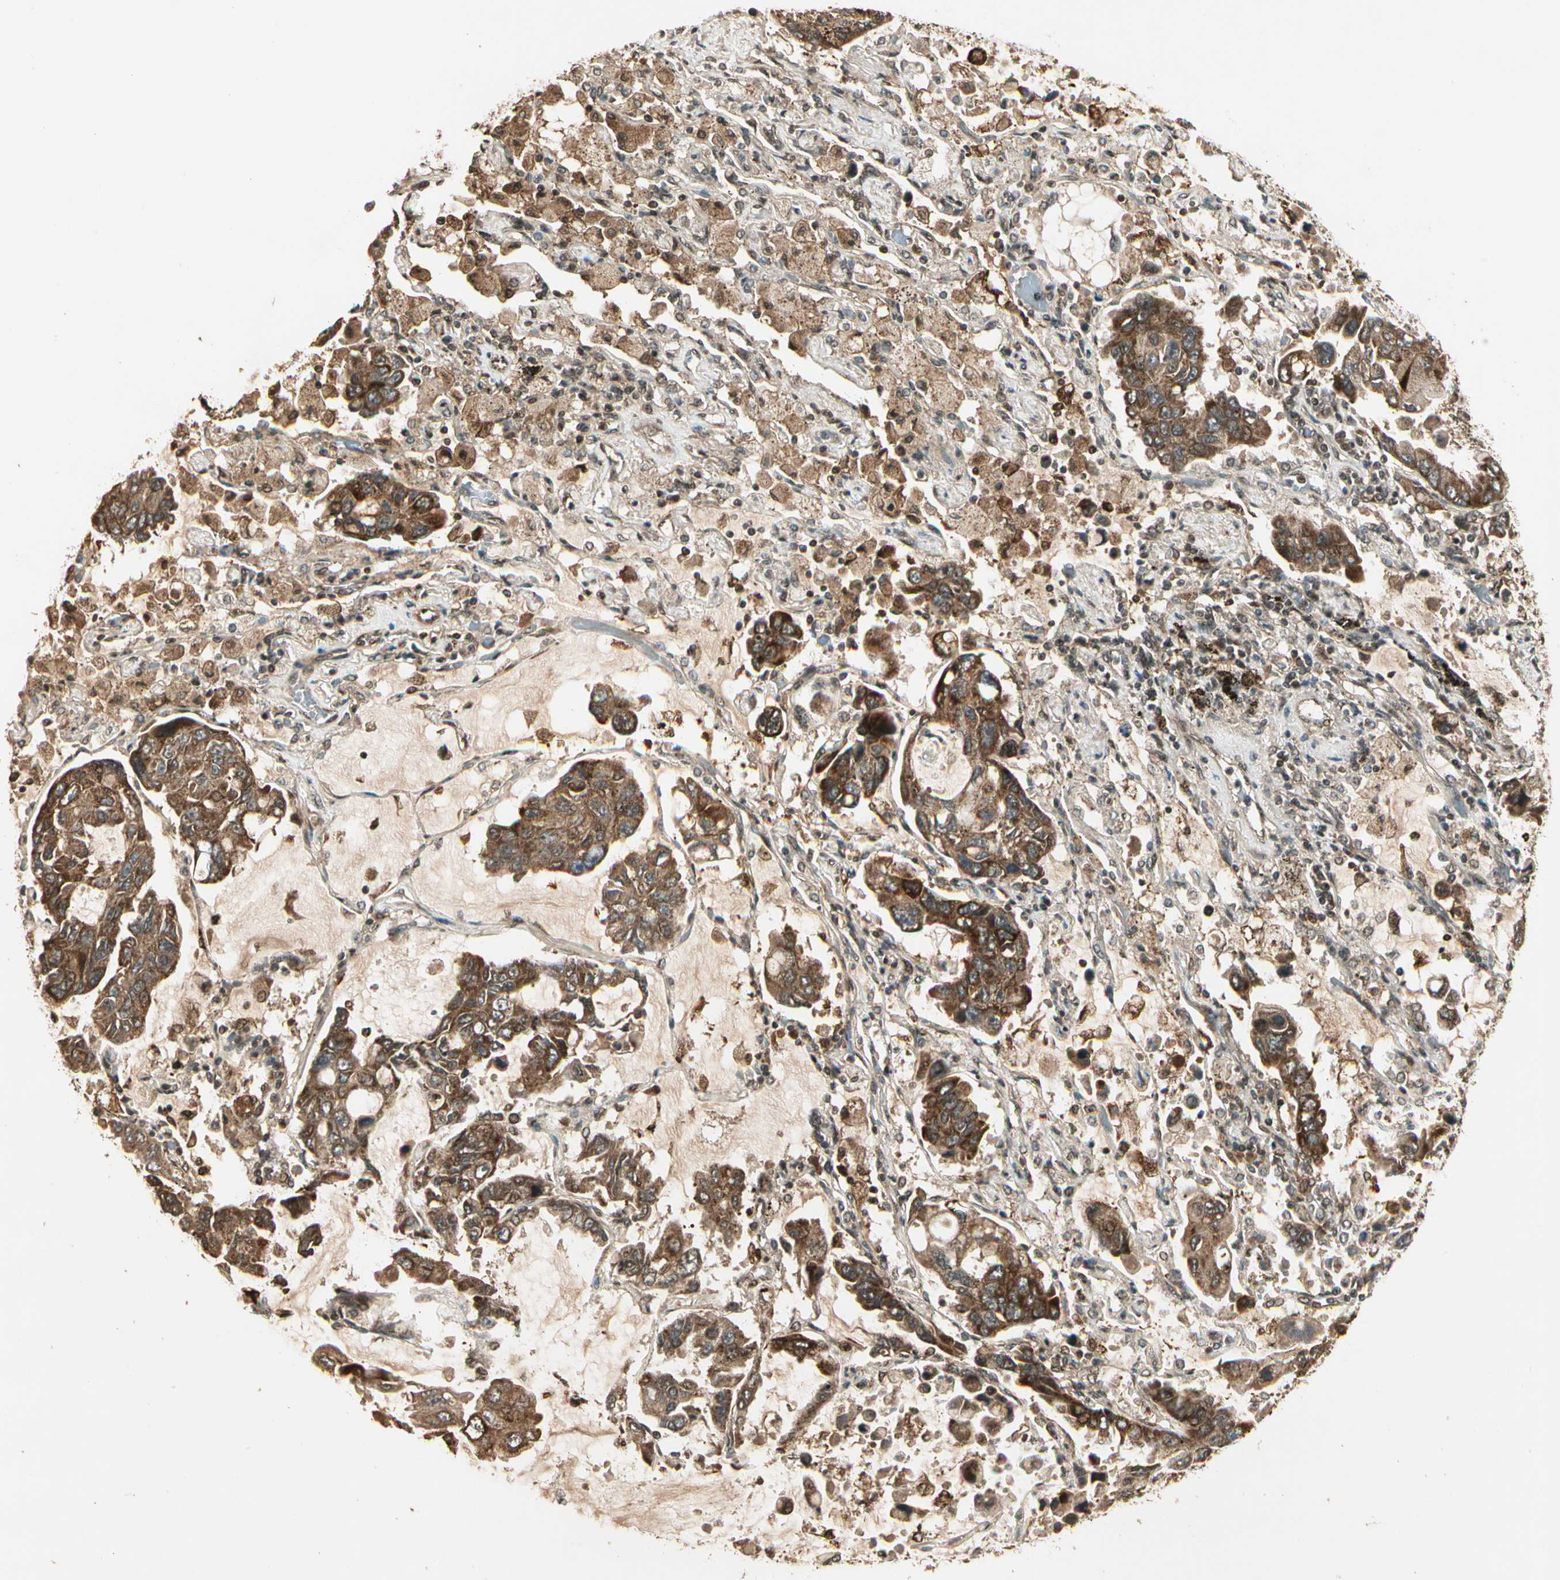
{"staining": {"intensity": "moderate", "quantity": ">75%", "location": "cytoplasmic/membranous"}, "tissue": "lung cancer", "cell_type": "Tumor cells", "image_type": "cancer", "snomed": [{"axis": "morphology", "description": "Adenocarcinoma, NOS"}, {"axis": "topography", "description": "Lung"}], "caption": "Human lung cancer stained for a protein (brown) exhibits moderate cytoplasmic/membranous positive staining in about >75% of tumor cells.", "gene": "GLUL", "patient": {"sex": "male", "age": 64}}